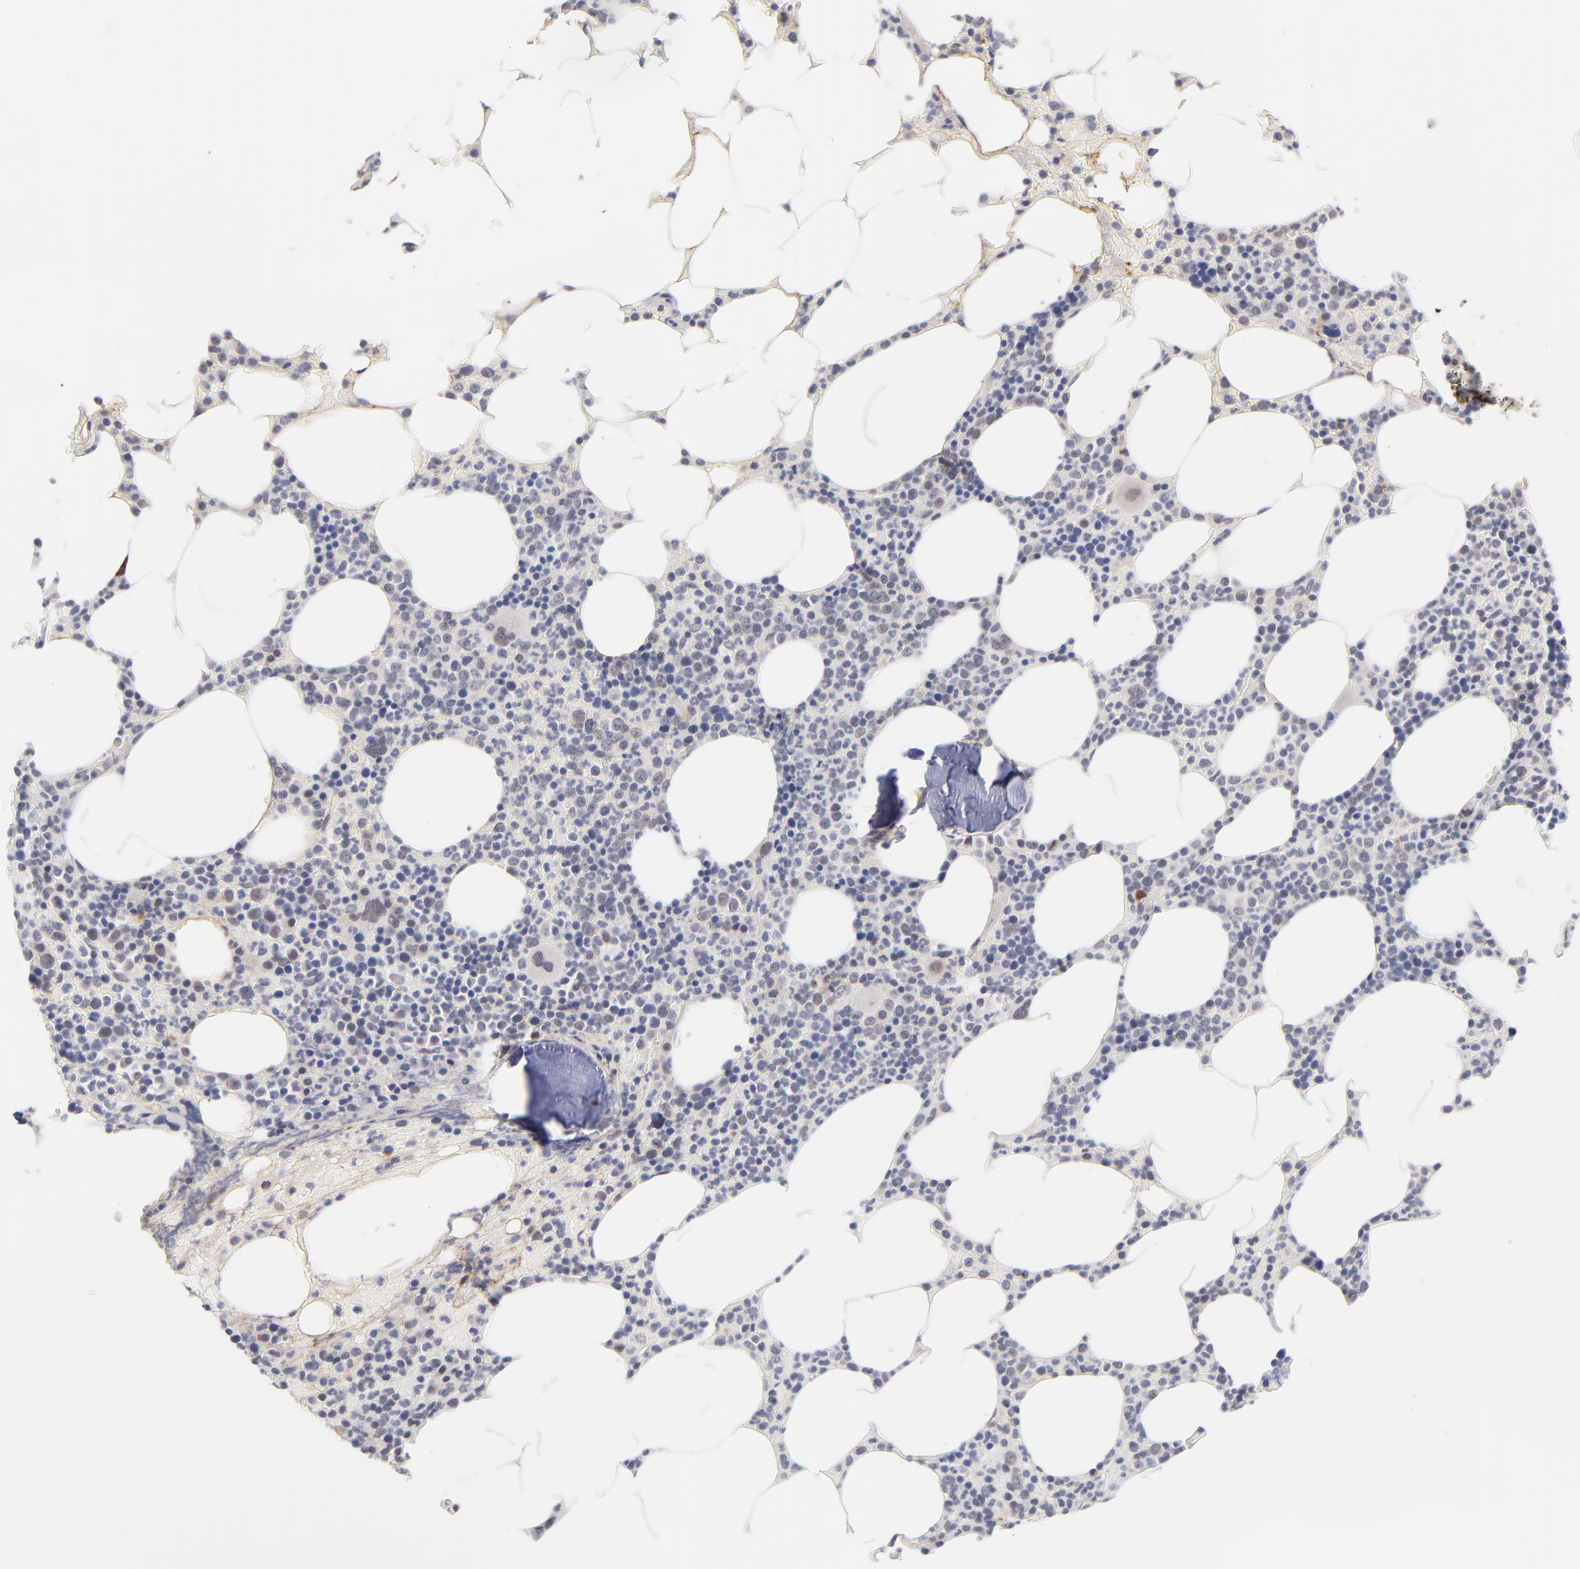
{"staining": {"intensity": "weak", "quantity": "<25%", "location": "nuclear"}, "tissue": "bone marrow", "cell_type": "Hematopoietic cells", "image_type": "normal", "snomed": [{"axis": "morphology", "description": "Normal tissue, NOS"}, {"axis": "topography", "description": "Bone marrow"}], "caption": "Protein analysis of unremarkable bone marrow displays no significant staining in hematopoietic cells.", "gene": "WSB1", "patient": {"sex": "female", "age": 66}}